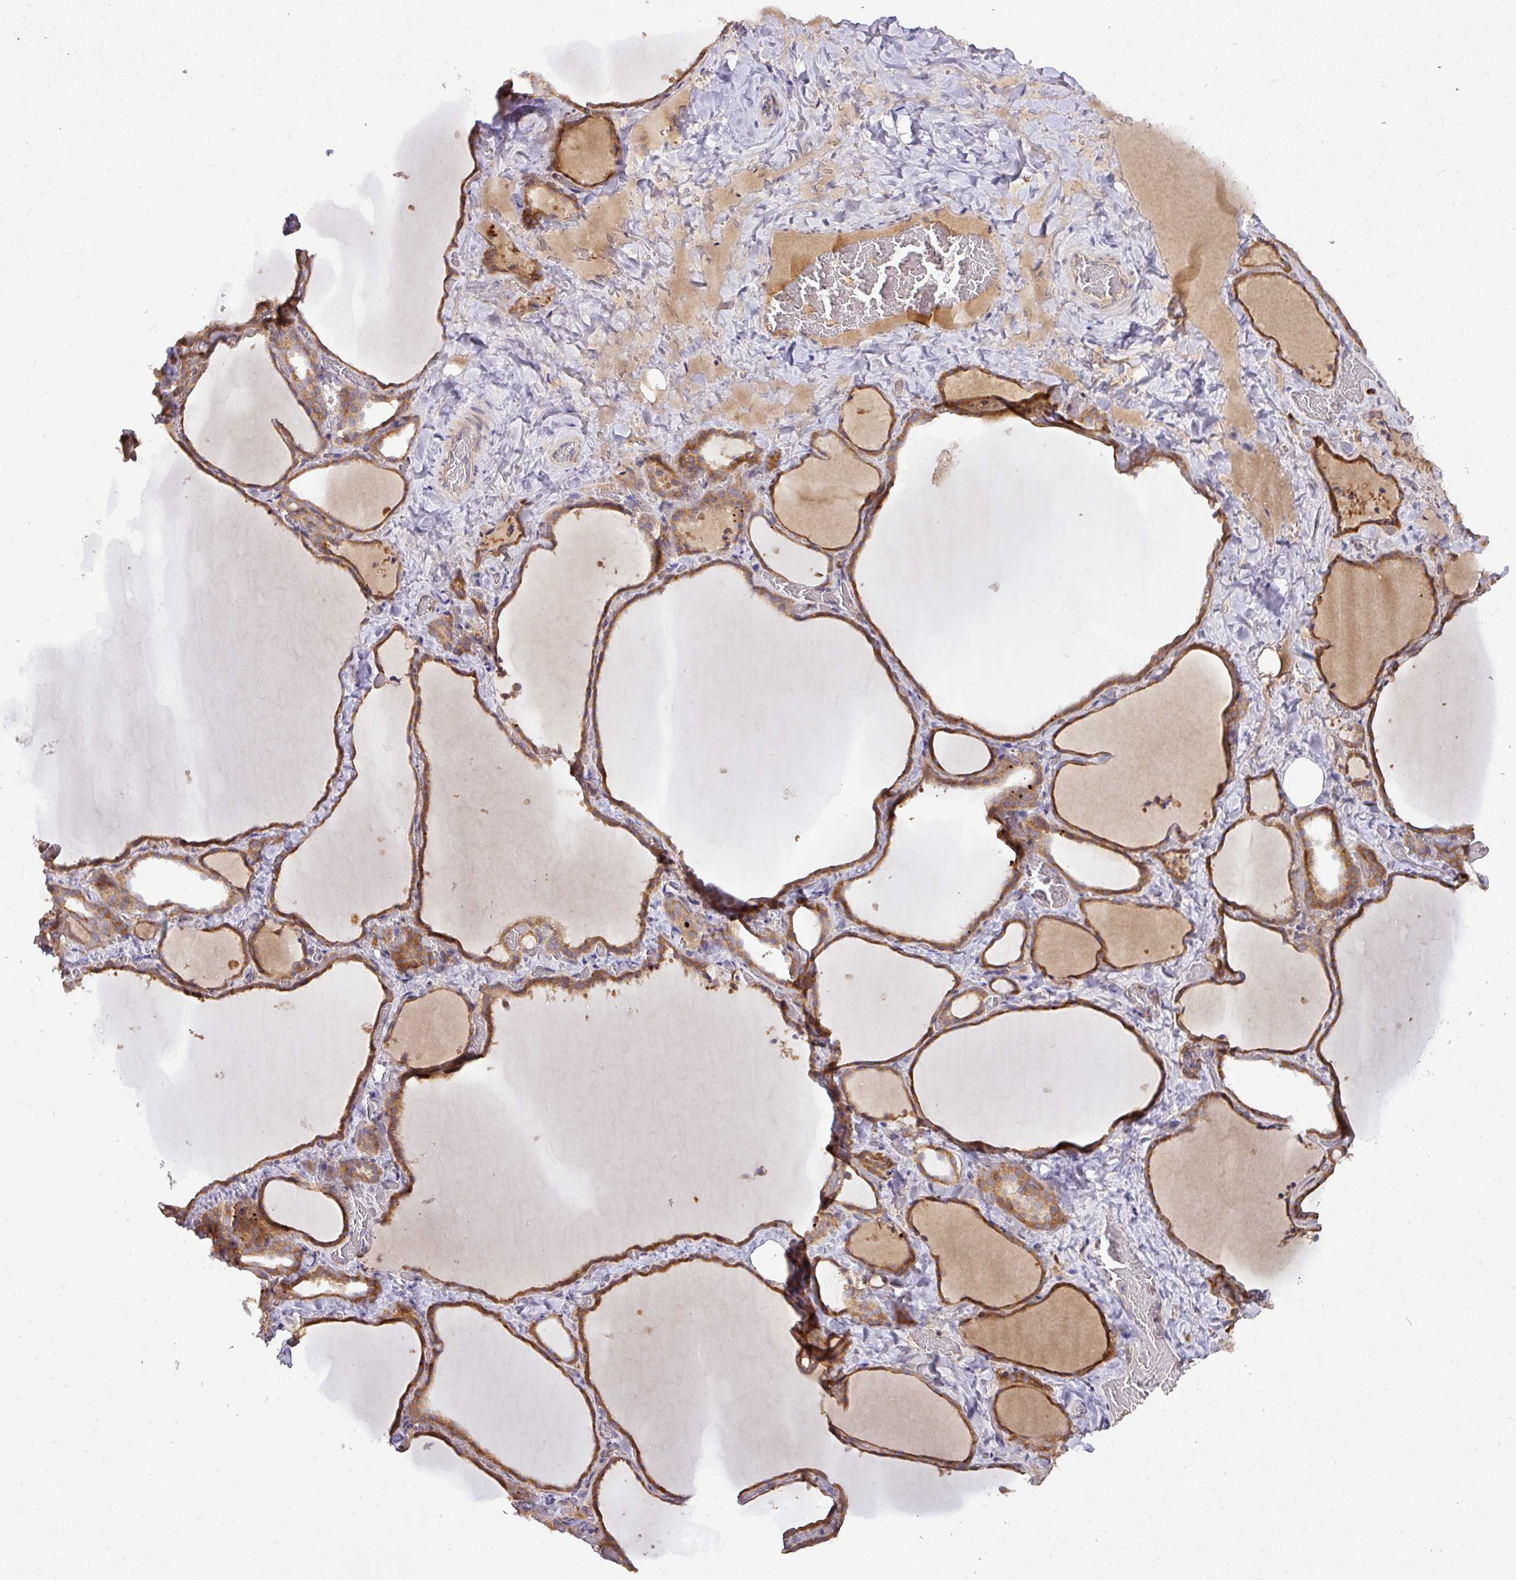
{"staining": {"intensity": "moderate", "quantity": ">75%", "location": "cytoplasmic/membranous"}, "tissue": "thyroid gland", "cell_type": "Glandular cells", "image_type": "normal", "snomed": [{"axis": "morphology", "description": "Normal tissue, NOS"}, {"axis": "topography", "description": "Thyroid gland"}], "caption": "Immunohistochemical staining of unremarkable human thyroid gland shows medium levels of moderate cytoplasmic/membranous positivity in approximately >75% of glandular cells.", "gene": "GALP", "patient": {"sex": "female", "age": 22}}